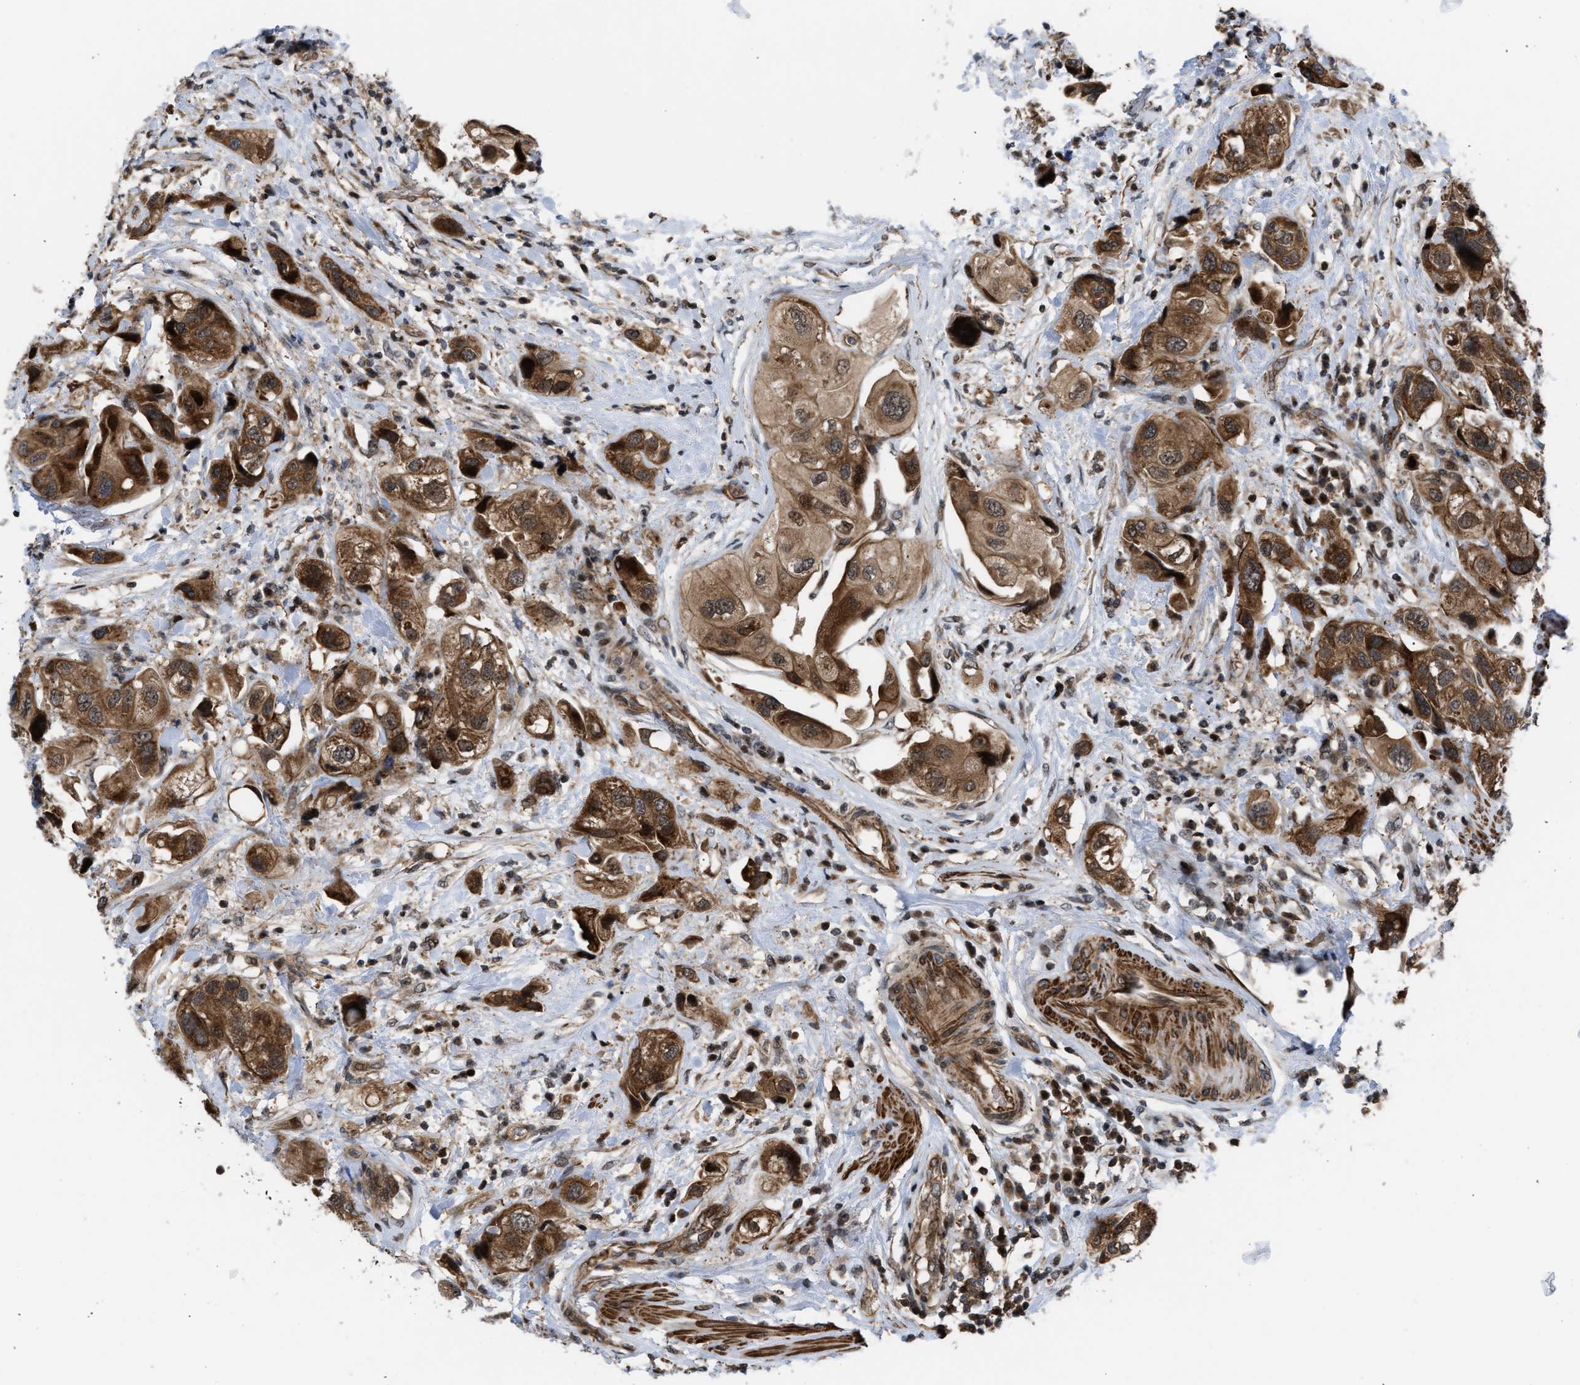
{"staining": {"intensity": "moderate", "quantity": ">75%", "location": "cytoplasmic/membranous,nuclear"}, "tissue": "urothelial cancer", "cell_type": "Tumor cells", "image_type": "cancer", "snomed": [{"axis": "morphology", "description": "Urothelial carcinoma, High grade"}, {"axis": "topography", "description": "Urinary bladder"}], "caption": "High-grade urothelial carcinoma stained for a protein reveals moderate cytoplasmic/membranous and nuclear positivity in tumor cells.", "gene": "STAU2", "patient": {"sex": "female", "age": 64}}